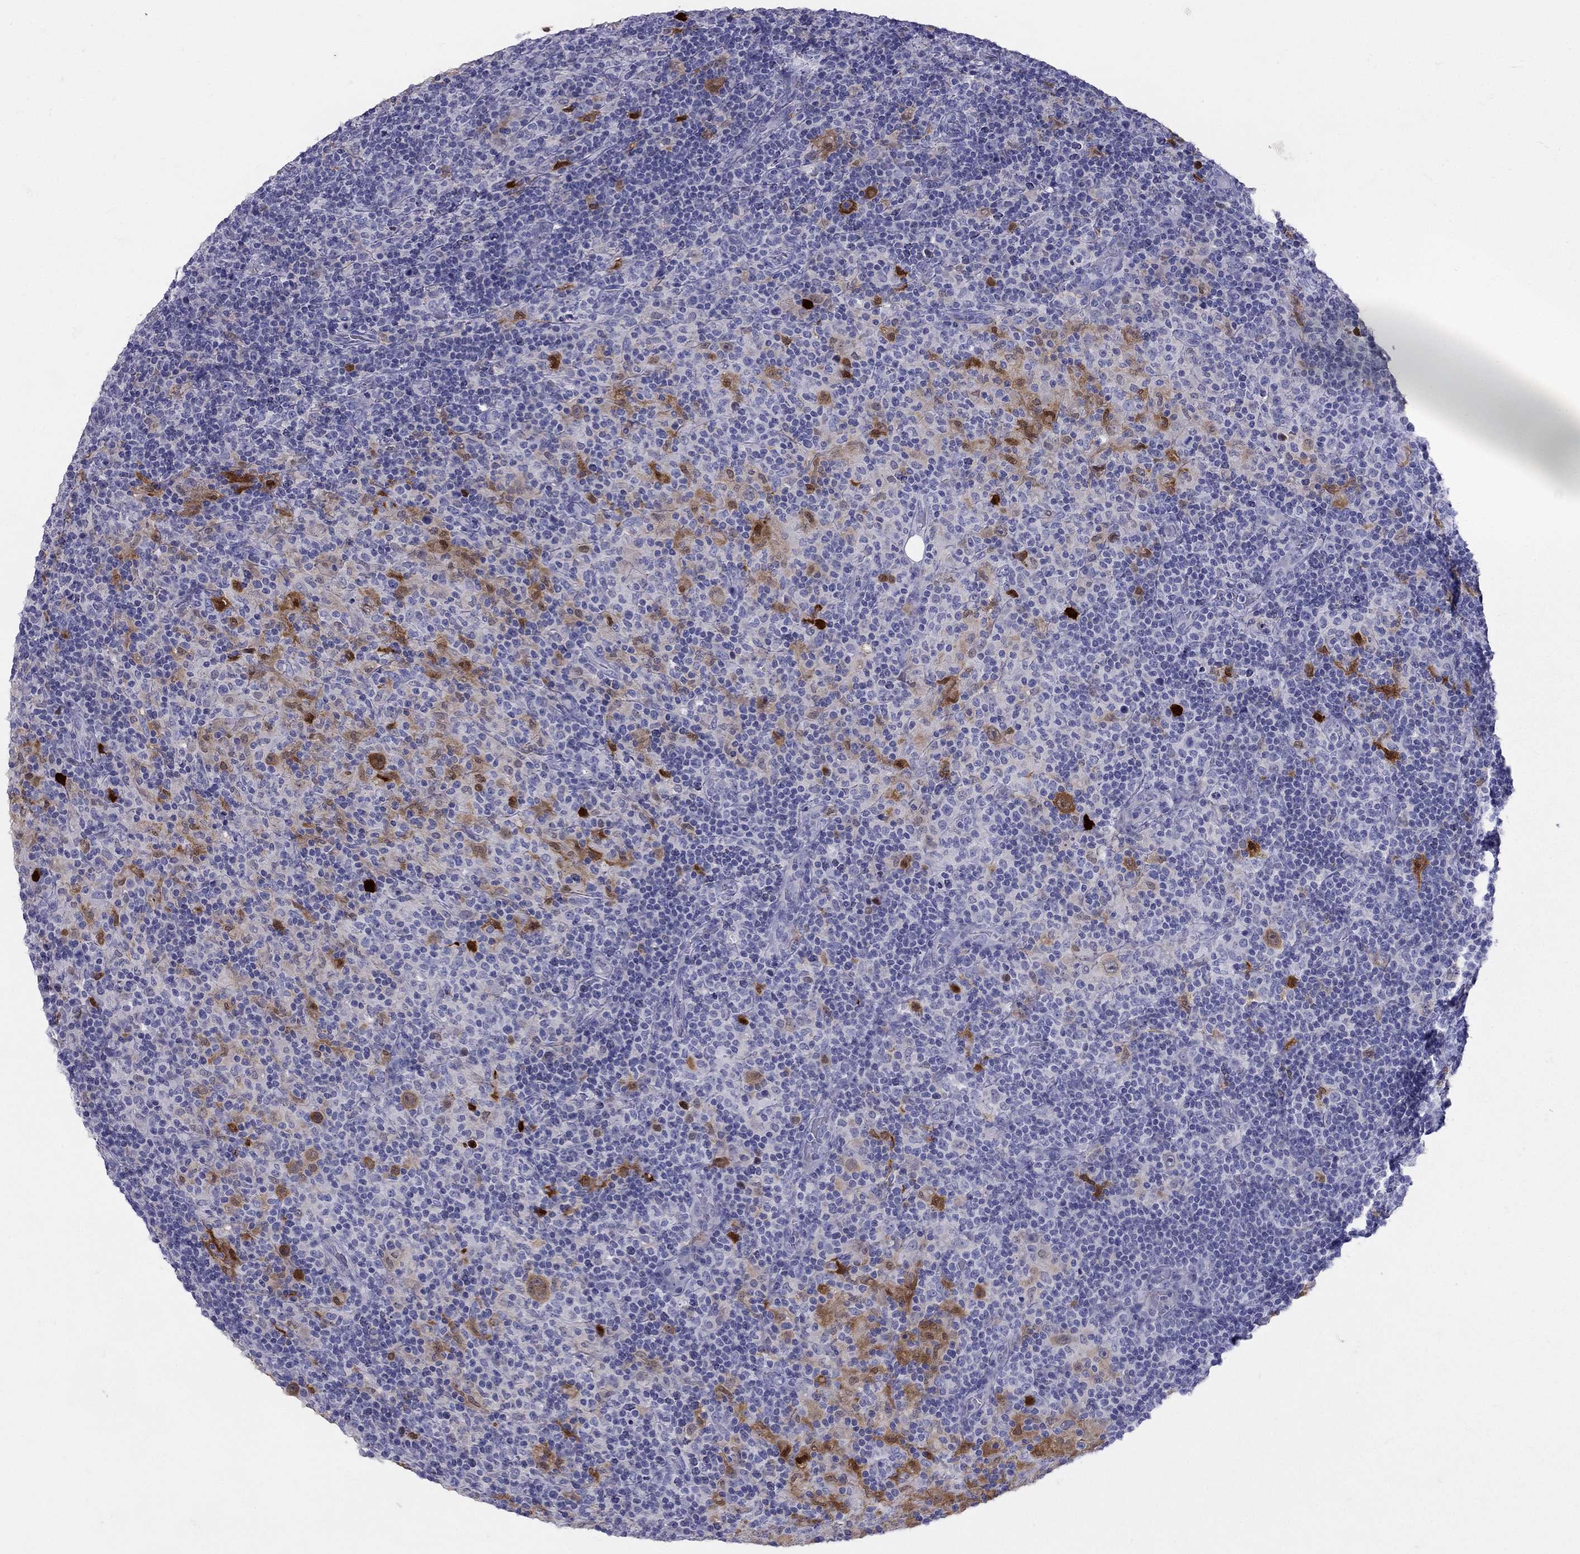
{"staining": {"intensity": "moderate", "quantity": "<25%", "location": "cytoplasmic/membranous,nuclear"}, "tissue": "lymphoma", "cell_type": "Tumor cells", "image_type": "cancer", "snomed": [{"axis": "morphology", "description": "Hodgkin's disease, NOS"}, {"axis": "topography", "description": "Lymph node"}], "caption": "There is low levels of moderate cytoplasmic/membranous and nuclear expression in tumor cells of lymphoma, as demonstrated by immunohistochemical staining (brown color).", "gene": "RFLNA", "patient": {"sex": "male", "age": 70}}